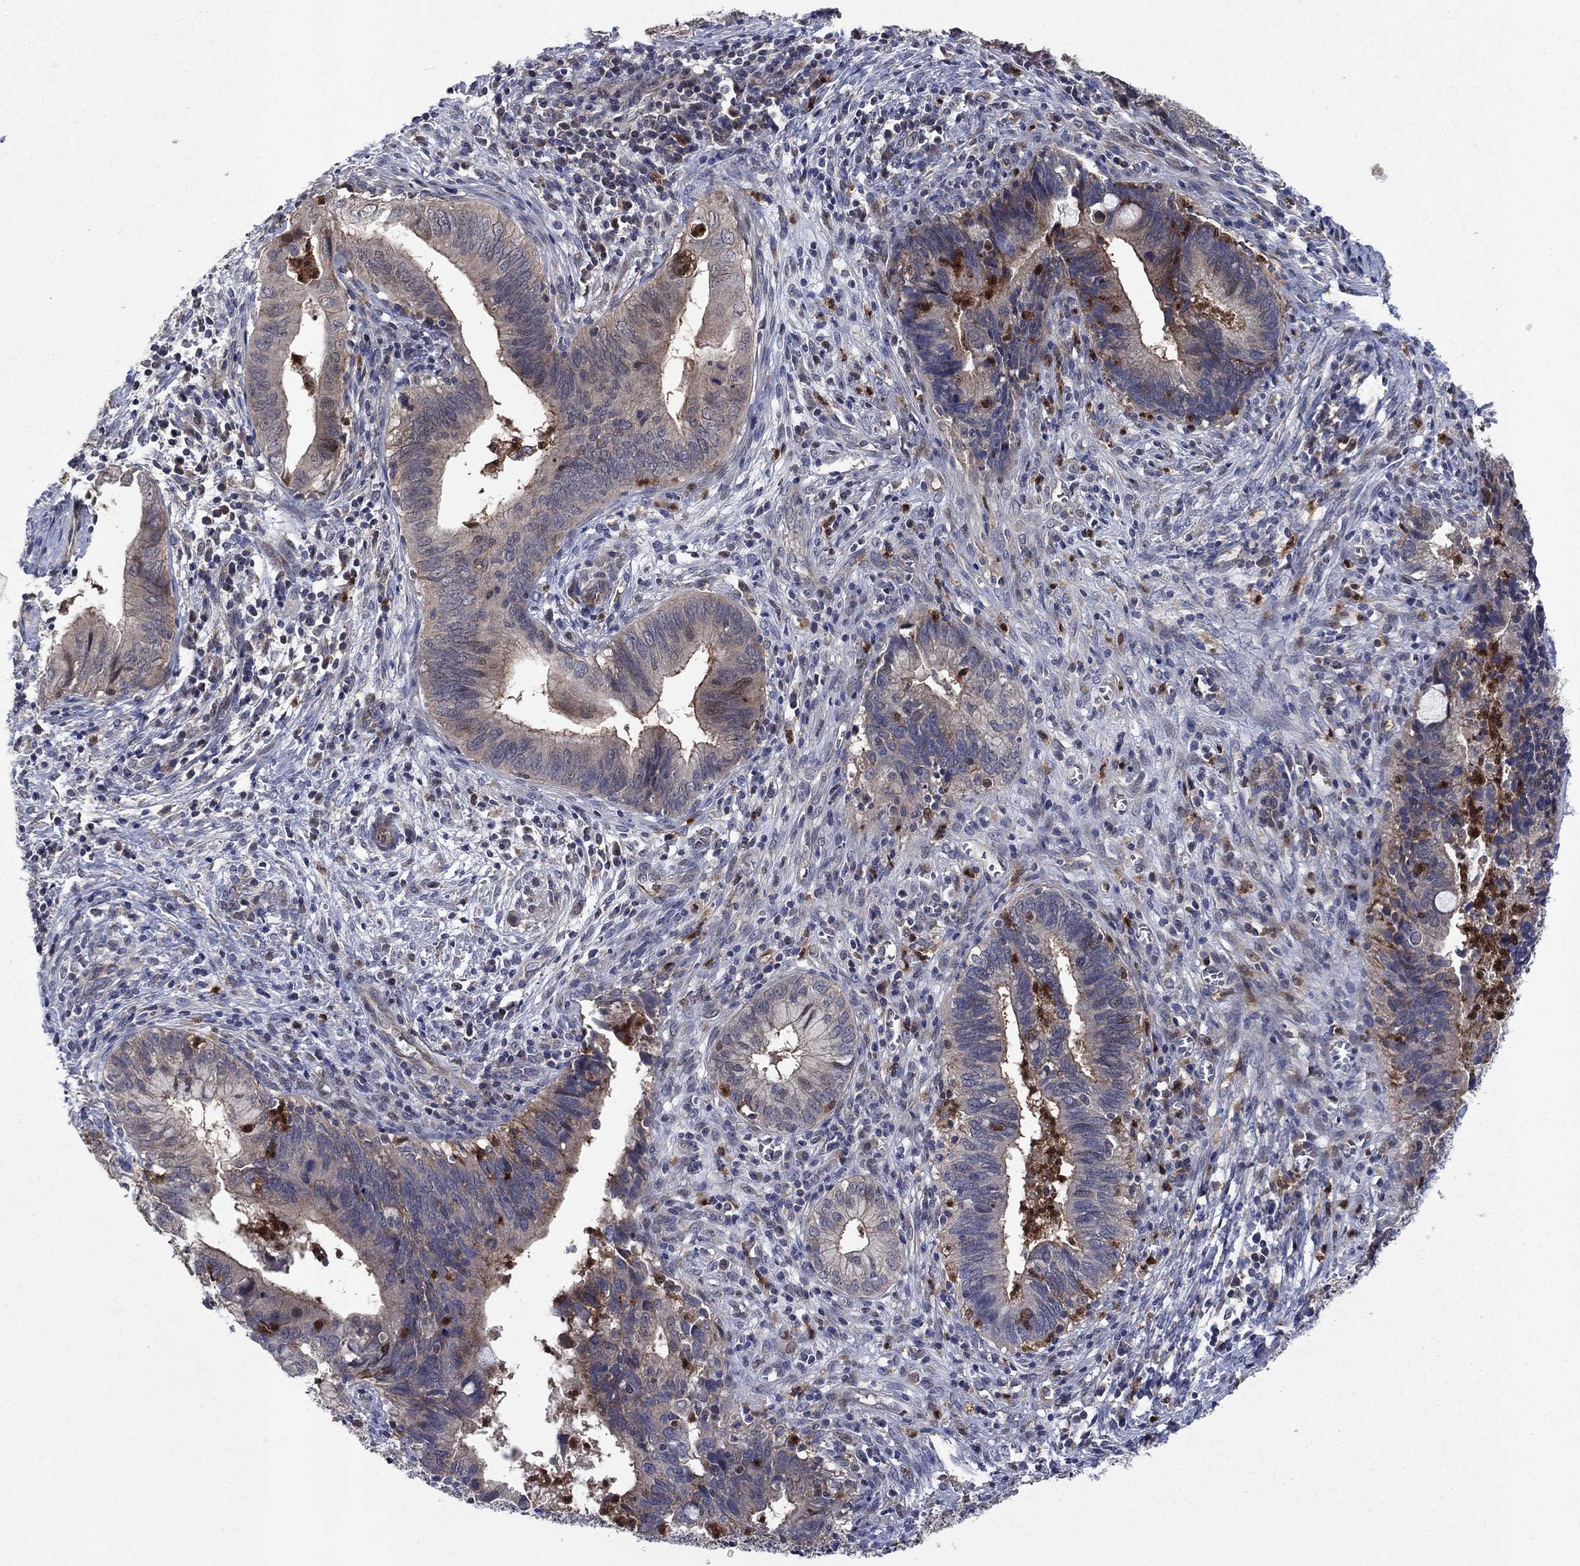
{"staining": {"intensity": "moderate", "quantity": "<25%", "location": "cytoplasmic/membranous"}, "tissue": "cervical cancer", "cell_type": "Tumor cells", "image_type": "cancer", "snomed": [{"axis": "morphology", "description": "Adenocarcinoma, NOS"}, {"axis": "topography", "description": "Cervix"}], "caption": "Tumor cells reveal moderate cytoplasmic/membranous staining in approximately <25% of cells in cervical cancer.", "gene": "MSRB1", "patient": {"sex": "female", "age": 42}}